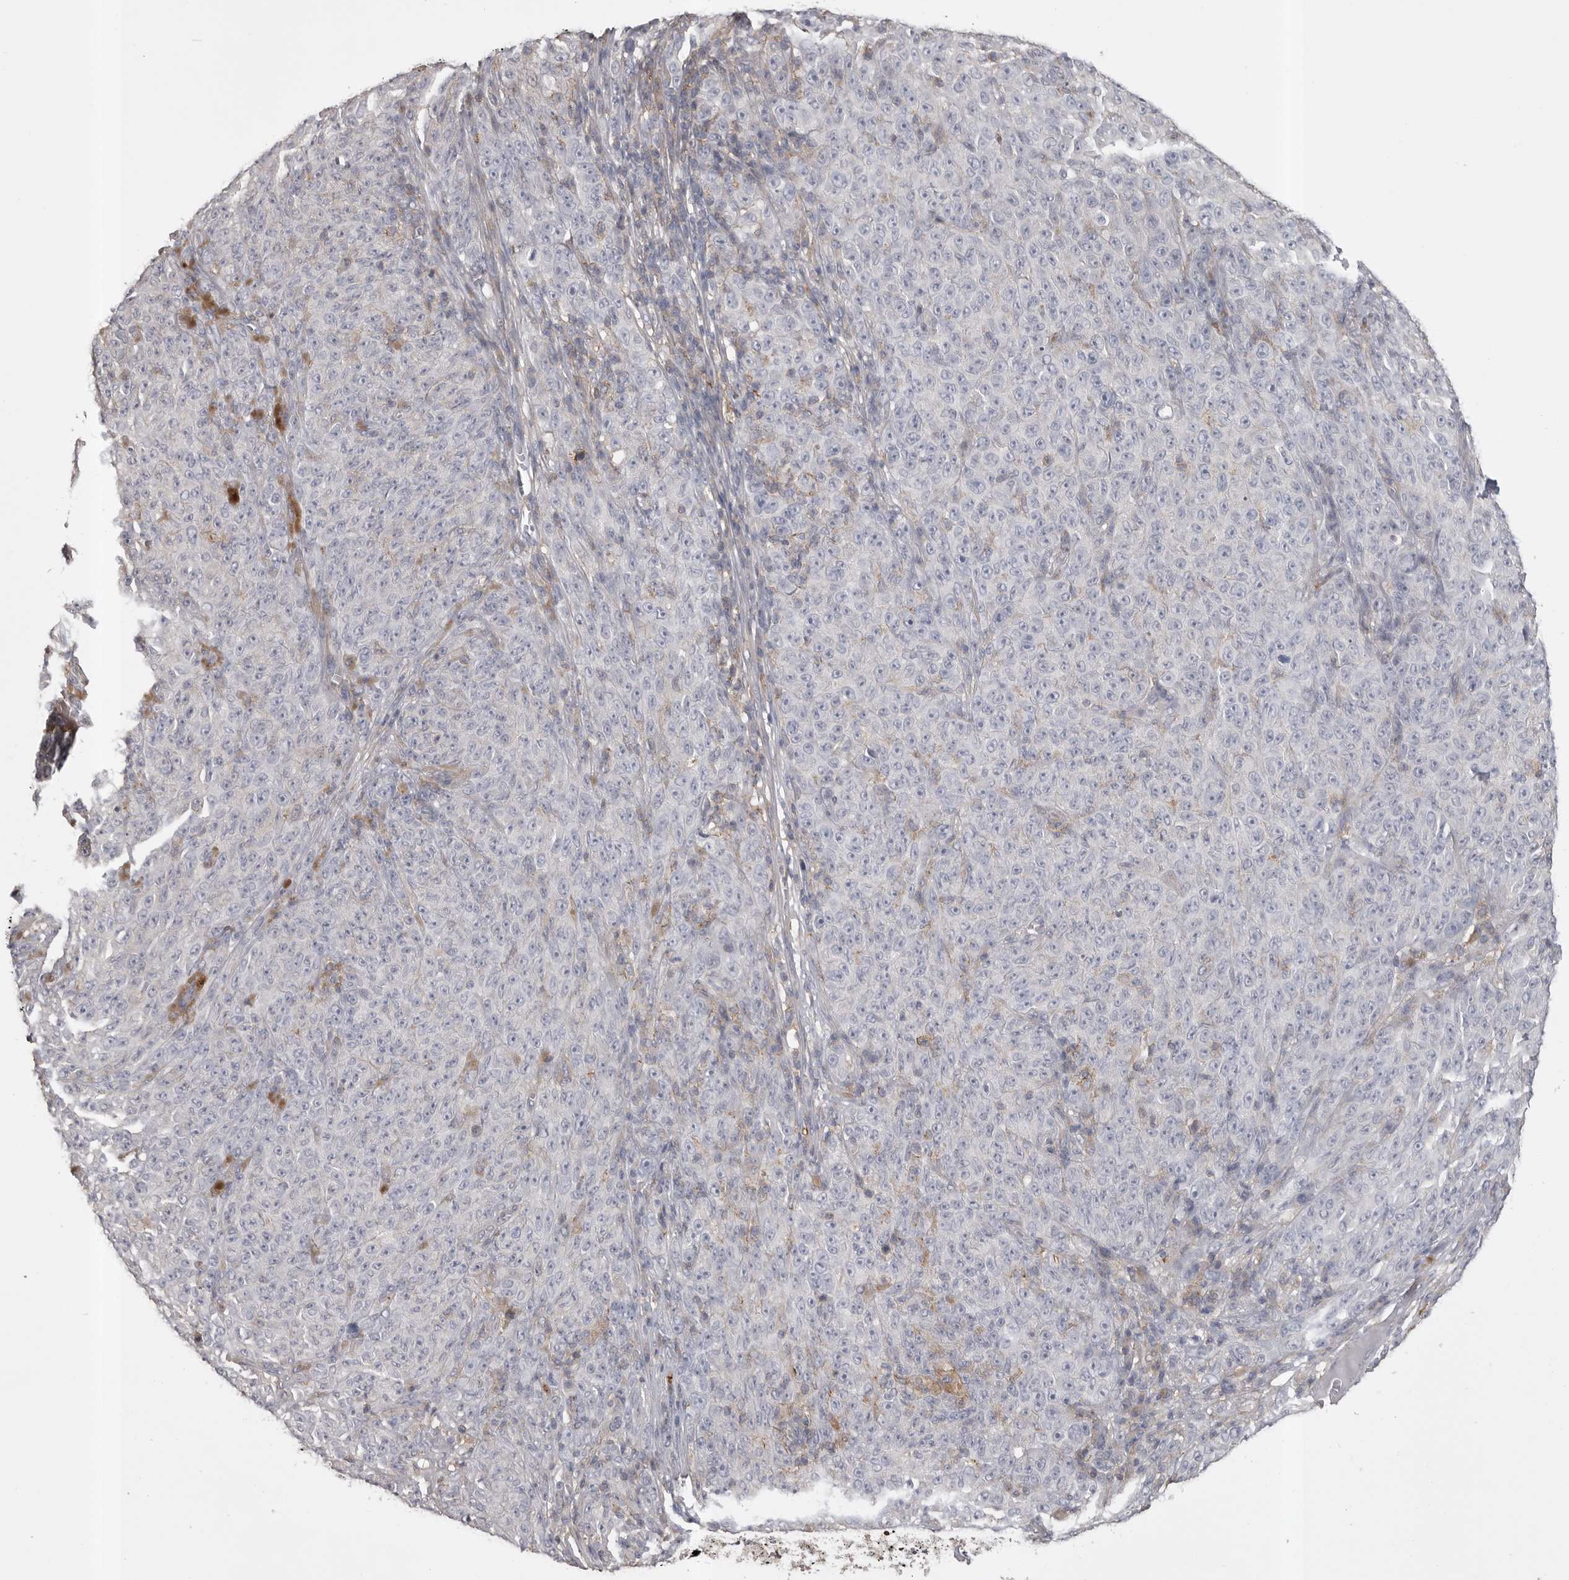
{"staining": {"intensity": "negative", "quantity": "none", "location": "none"}, "tissue": "melanoma", "cell_type": "Tumor cells", "image_type": "cancer", "snomed": [{"axis": "morphology", "description": "Malignant melanoma, NOS"}, {"axis": "topography", "description": "Skin"}], "caption": "An immunohistochemistry micrograph of melanoma is shown. There is no staining in tumor cells of melanoma.", "gene": "CMTM6", "patient": {"sex": "female", "age": 82}}